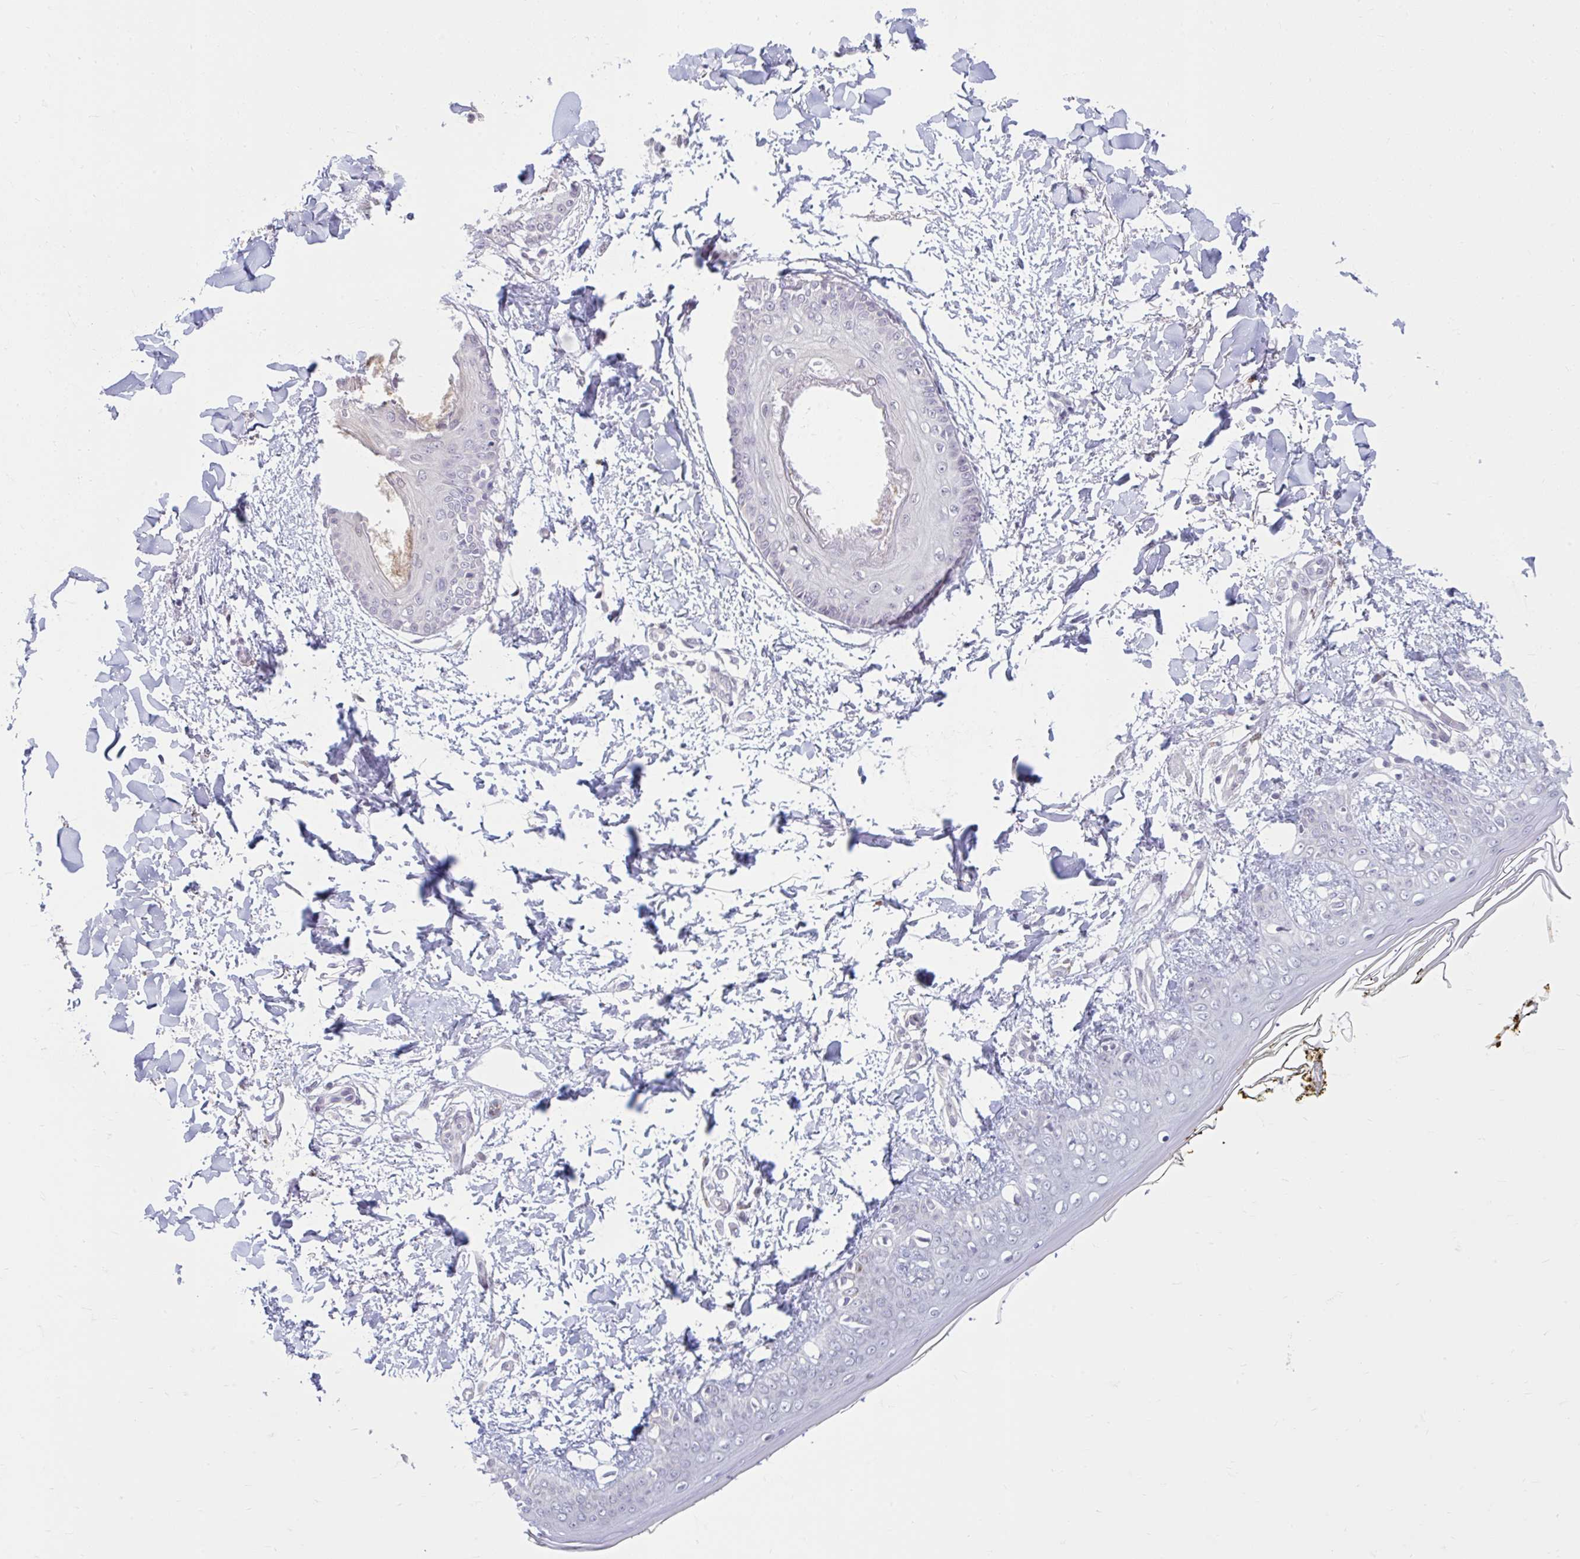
{"staining": {"intensity": "negative", "quantity": "none", "location": "none"}, "tissue": "skin", "cell_type": "Fibroblasts", "image_type": "normal", "snomed": [{"axis": "morphology", "description": "Normal tissue, NOS"}, {"axis": "topography", "description": "Skin"}], "caption": "Immunohistochemical staining of normal human skin reveals no significant staining in fibroblasts.", "gene": "CDH19", "patient": {"sex": "female", "age": 34}}